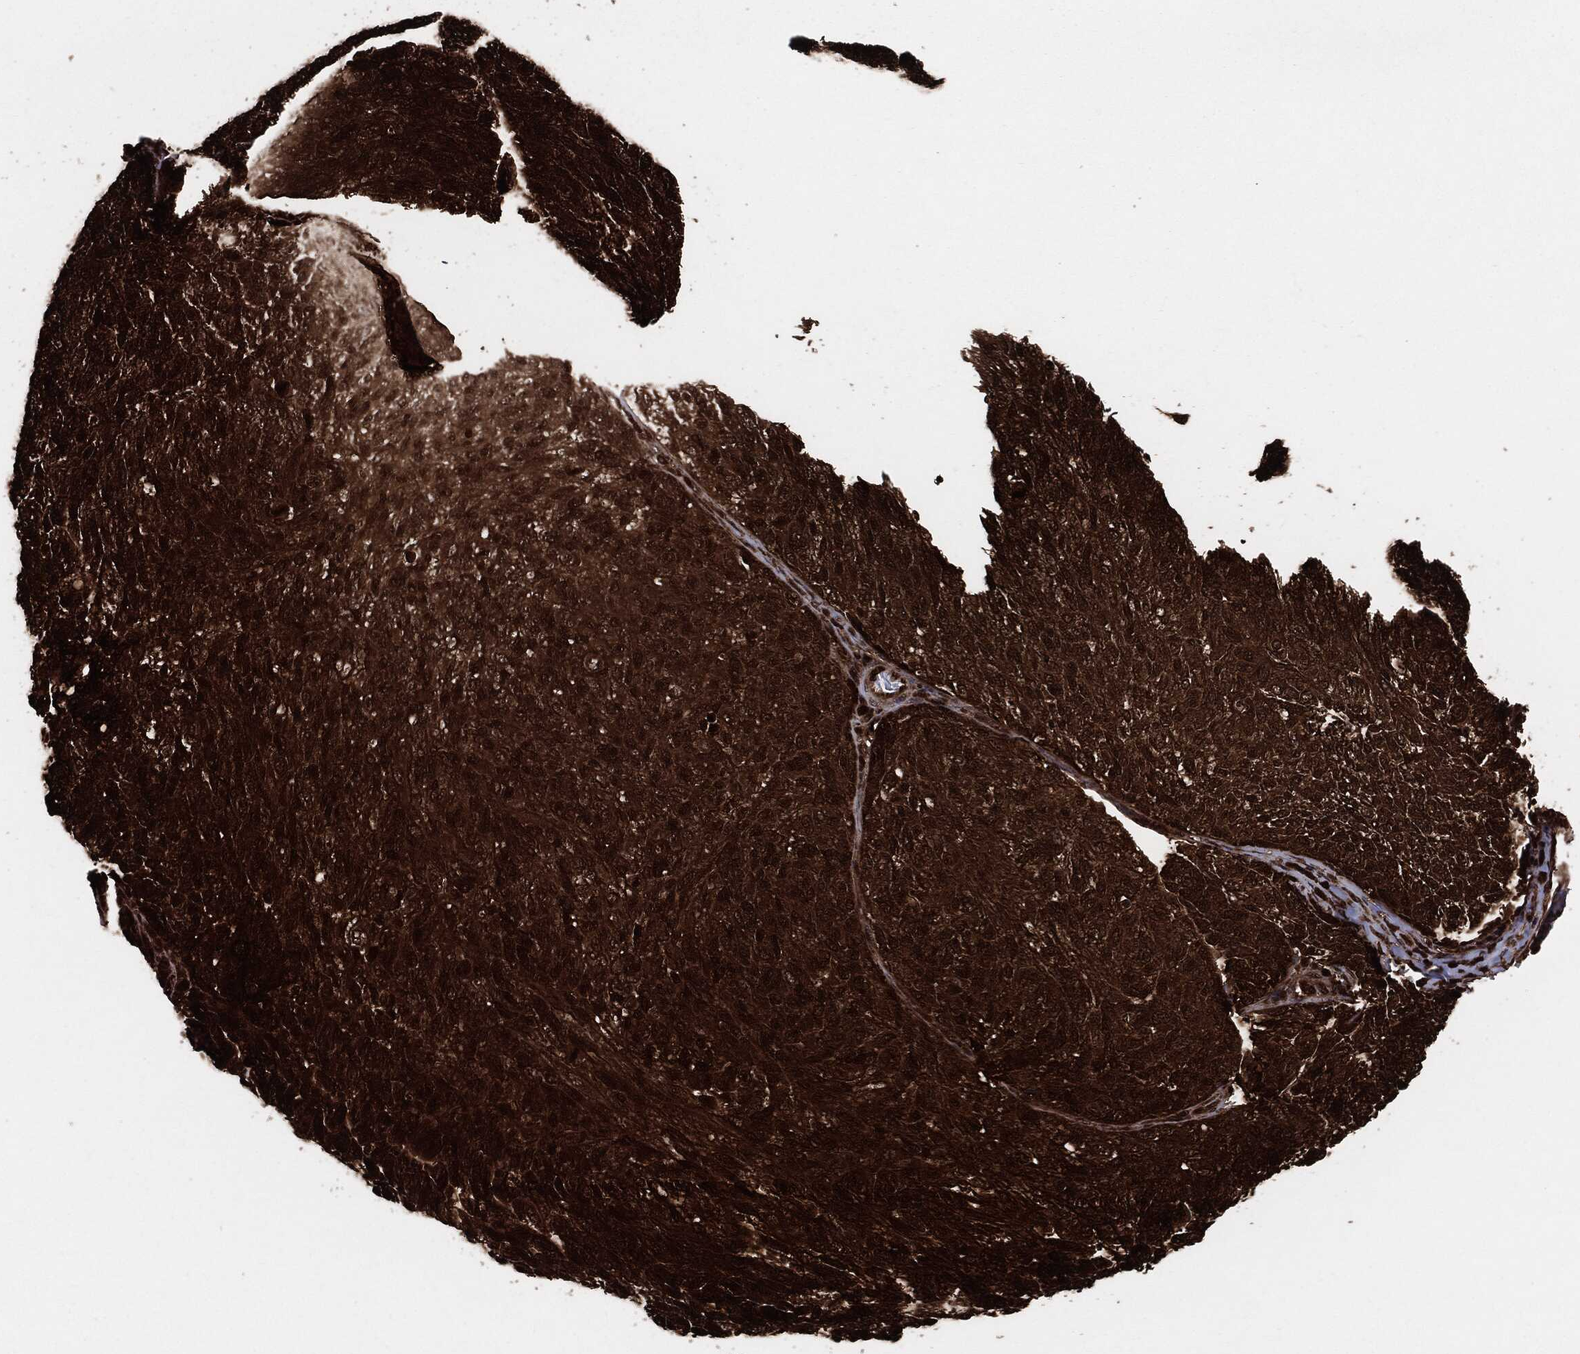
{"staining": {"intensity": "strong", "quantity": ">75%", "location": "cytoplasmic/membranous"}, "tissue": "melanoma", "cell_type": "Tumor cells", "image_type": "cancer", "snomed": [{"axis": "morphology", "description": "Malignant melanoma, NOS"}, {"axis": "topography", "description": "Skin"}], "caption": "Approximately >75% of tumor cells in melanoma display strong cytoplasmic/membranous protein staining as visualized by brown immunohistochemical staining.", "gene": "YWHAB", "patient": {"sex": "female", "age": 73}}